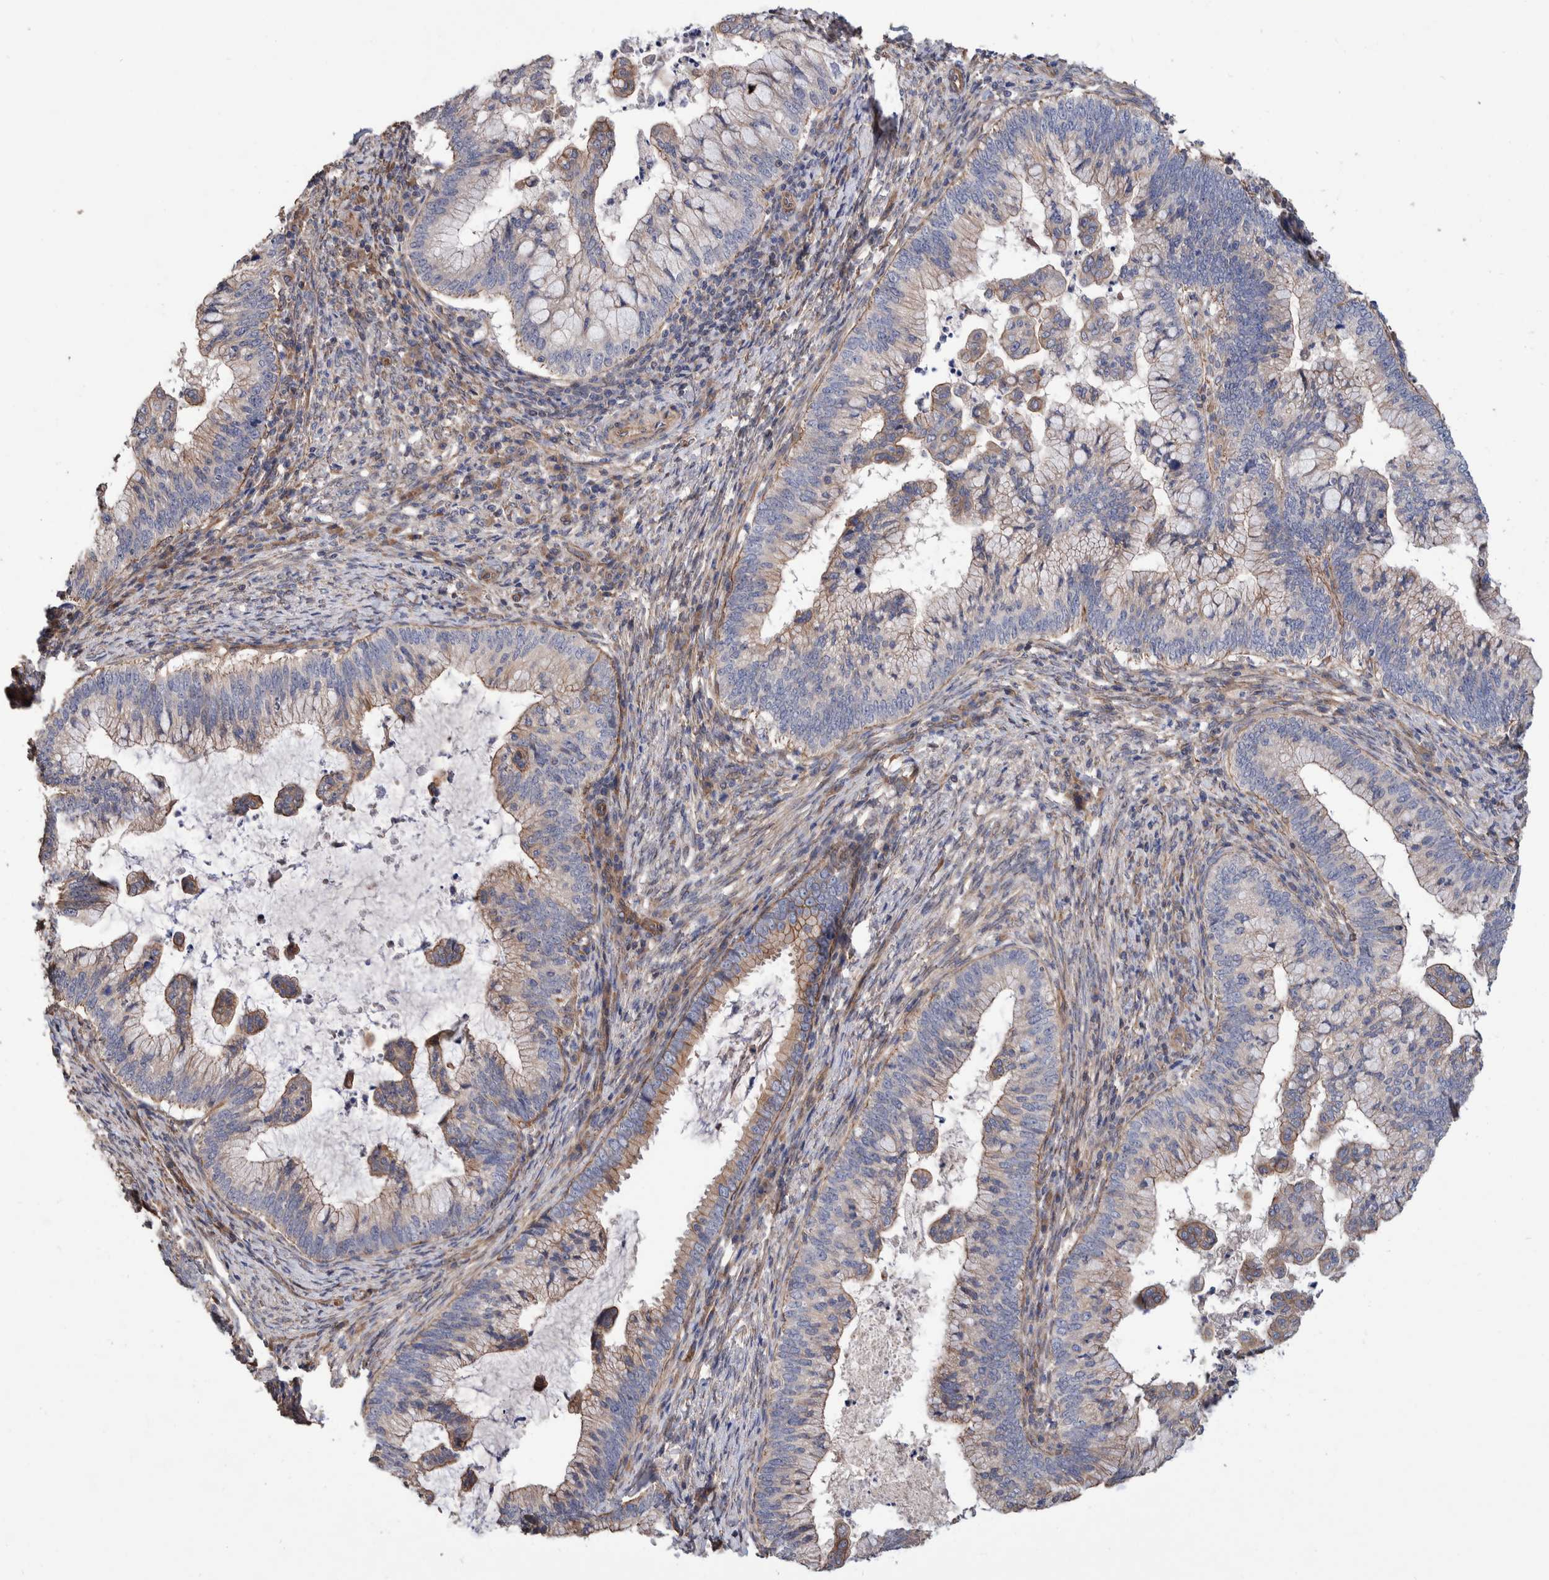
{"staining": {"intensity": "weak", "quantity": "<25%", "location": "cytoplasmic/membranous"}, "tissue": "cervical cancer", "cell_type": "Tumor cells", "image_type": "cancer", "snomed": [{"axis": "morphology", "description": "Adenocarcinoma, NOS"}, {"axis": "topography", "description": "Cervix"}], "caption": "IHC image of cervical cancer (adenocarcinoma) stained for a protein (brown), which demonstrates no positivity in tumor cells.", "gene": "SLC45A4", "patient": {"sex": "female", "age": 36}}